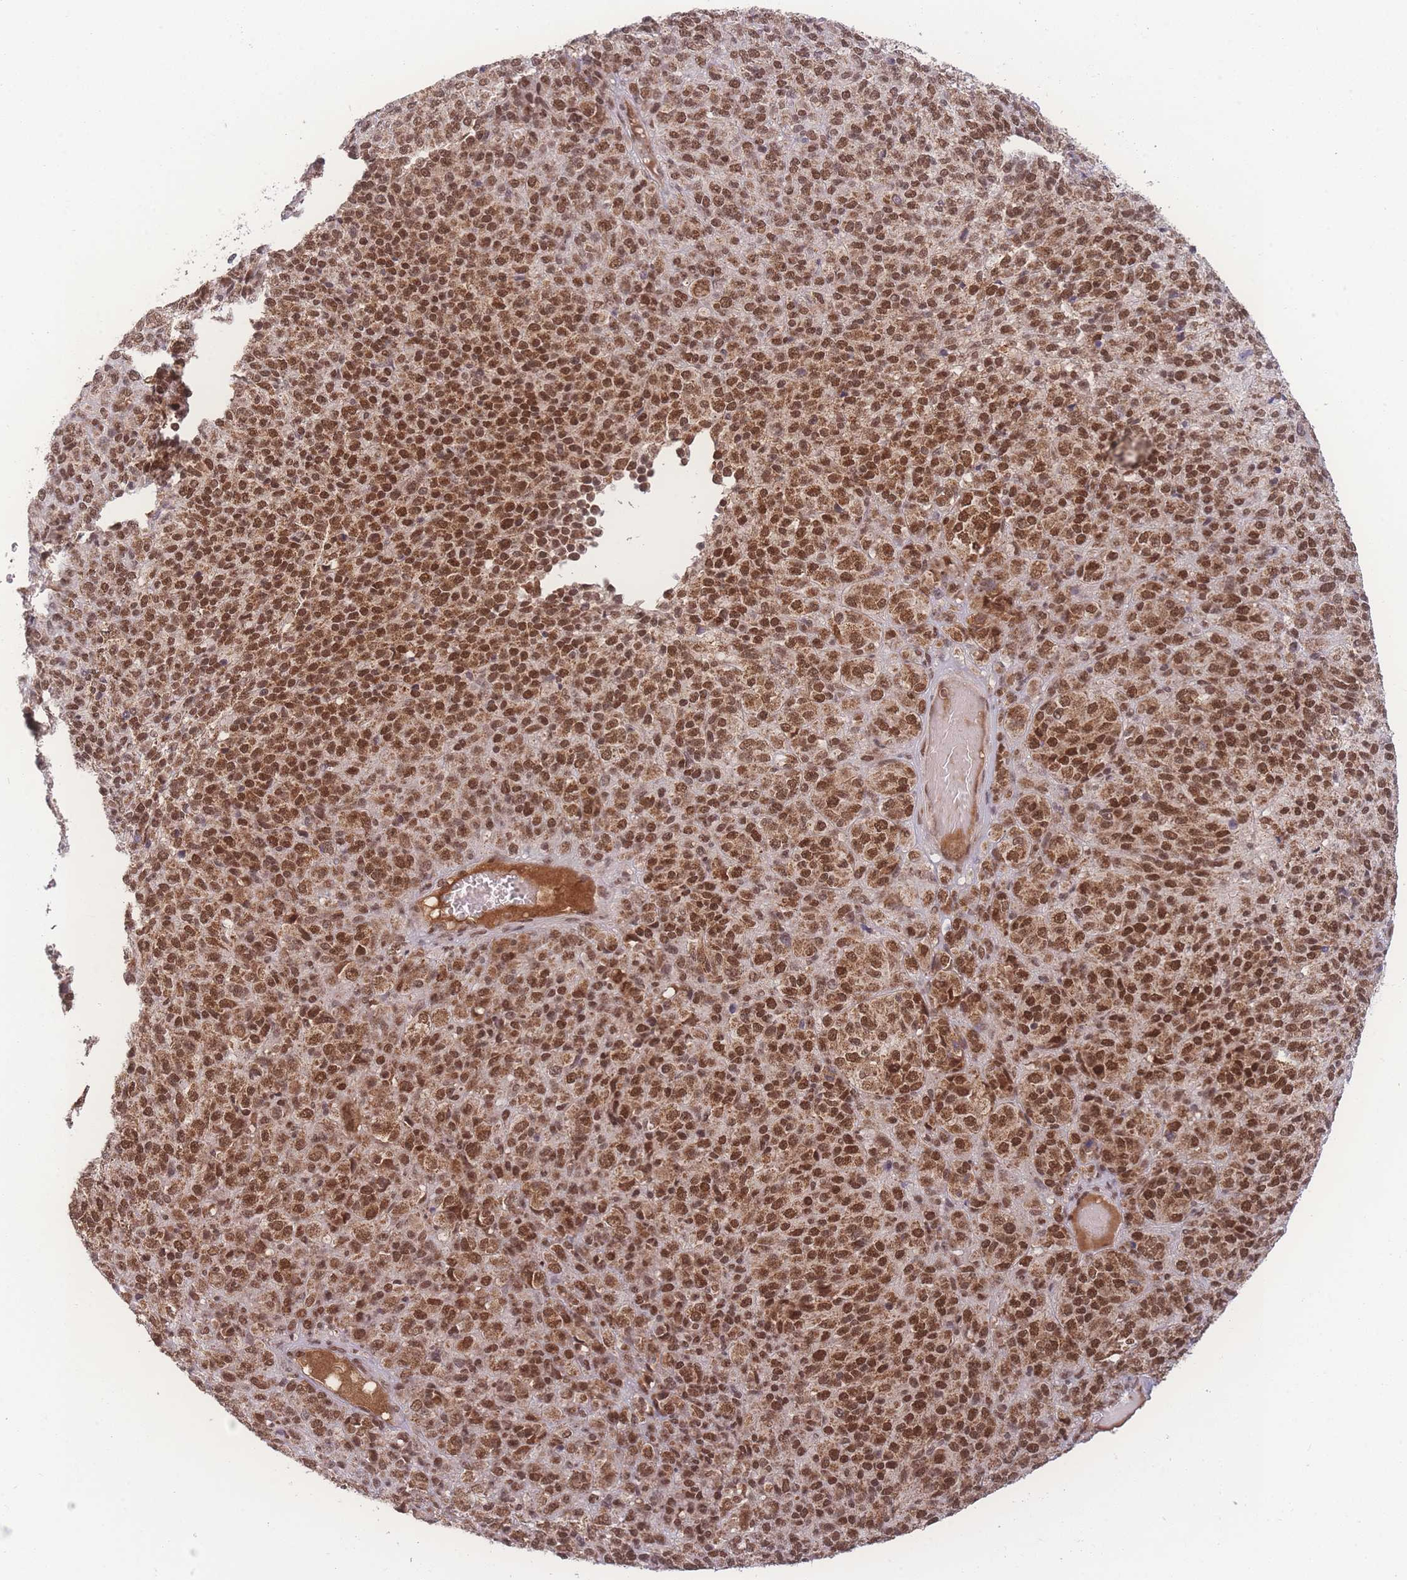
{"staining": {"intensity": "strong", "quantity": ">75%", "location": "nuclear"}, "tissue": "melanoma", "cell_type": "Tumor cells", "image_type": "cancer", "snomed": [{"axis": "morphology", "description": "Malignant melanoma, Metastatic site"}, {"axis": "topography", "description": "Brain"}], "caption": "A micrograph showing strong nuclear expression in about >75% of tumor cells in malignant melanoma (metastatic site), as visualized by brown immunohistochemical staining.", "gene": "RAVER1", "patient": {"sex": "female", "age": 56}}